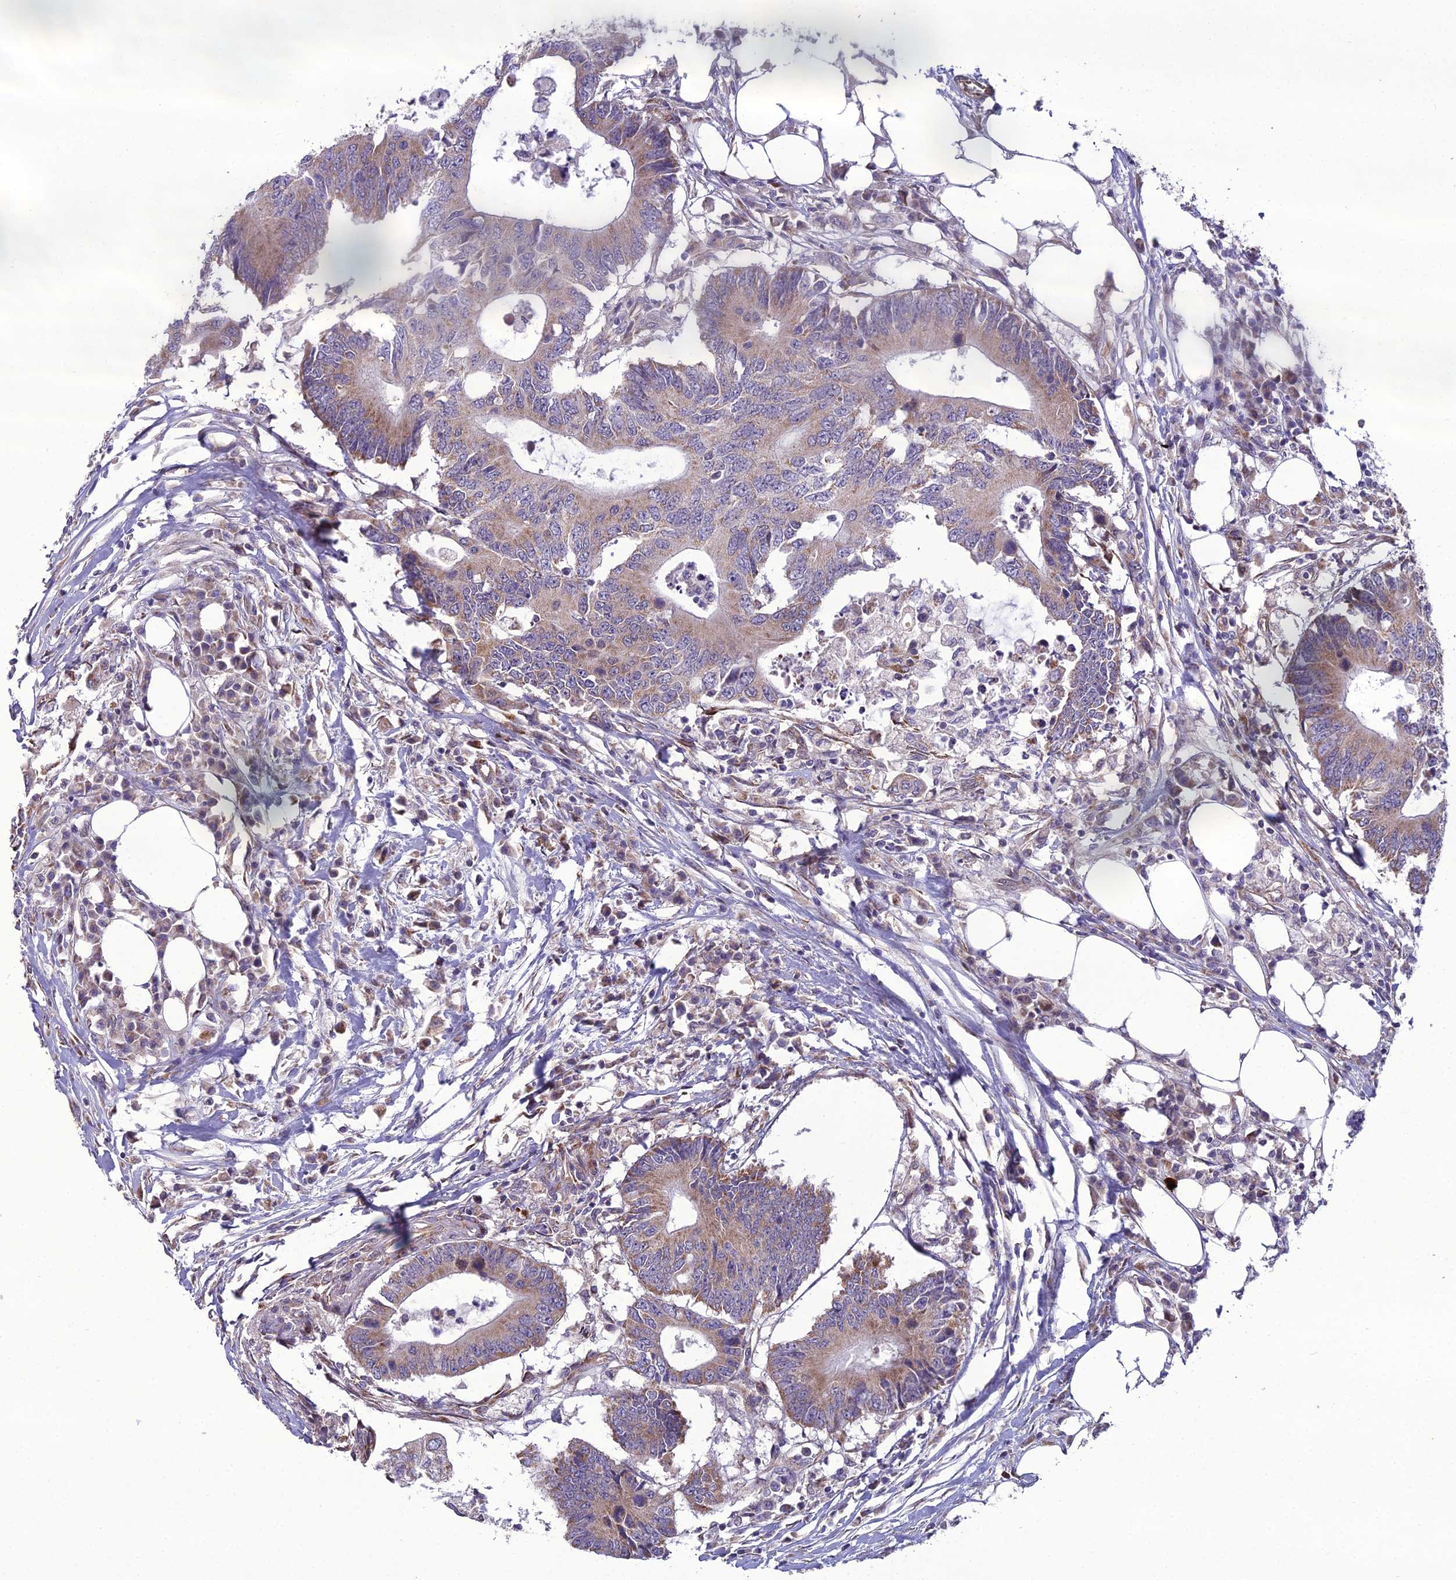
{"staining": {"intensity": "weak", "quantity": "25%-75%", "location": "cytoplasmic/membranous"}, "tissue": "colorectal cancer", "cell_type": "Tumor cells", "image_type": "cancer", "snomed": [{"axis": "morphology", "description": "Adenocarcinoma, NOS"}, {"axis": "topography", "description": "Colon"}], "caption": "A micrograph showing weak cytoplasmic/membranous positivity in about 25%-75% of tumor cells in colorectal cancer (adenocarcinoma), as visualized by brown immunohistochemical staining.", "gene": "NODAL", "patient": {"sex": "male", "age": 71}}